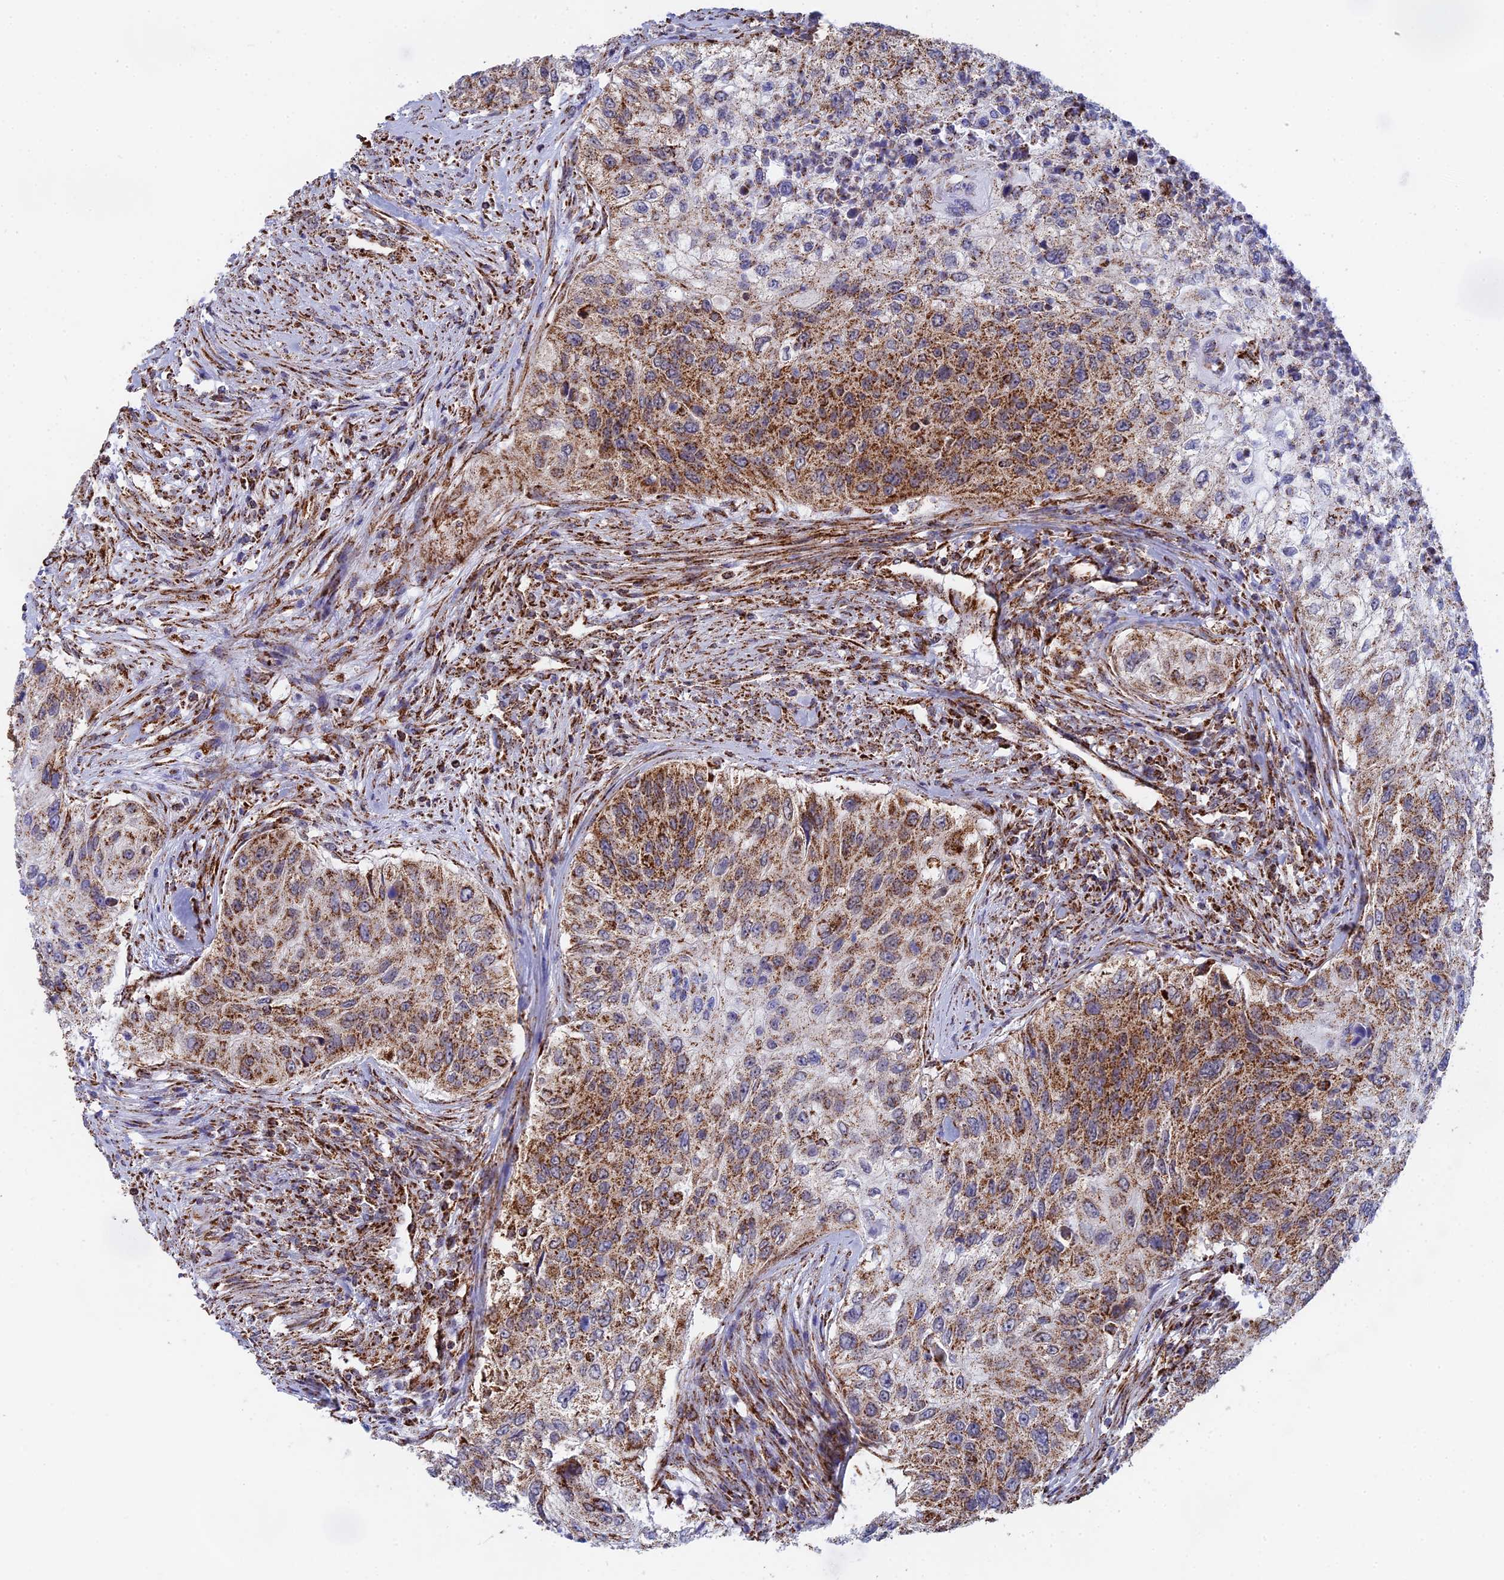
{"staining": {"intensity": "strong", "quantity": "25%-75%", "location": "cytoplasmic/membranous"}, "tissue": "urothelial cancer", "cell_type": "Tumor cells", "image_type": "cancer", "snomed": [{"axis": "morphology", "description": "Urothelial carcinoma, High grade"}, {"axis": "topography", "description": "Urinary bladder"}], "caption": "Brown immunohistochemical staining in urothelial cancer displays strong cytoplasmic/membranous staining in about 25%-75% of tumor cells. The staining was performed using DAB (3,3'-diaminobenzidine) to visualize the protein expression in brown, while the nuclei were stained in blue with hematoxylin (Magnification: 20x).", "gene": "CDC16", "patient": {"sex": "female", "age": 60}}